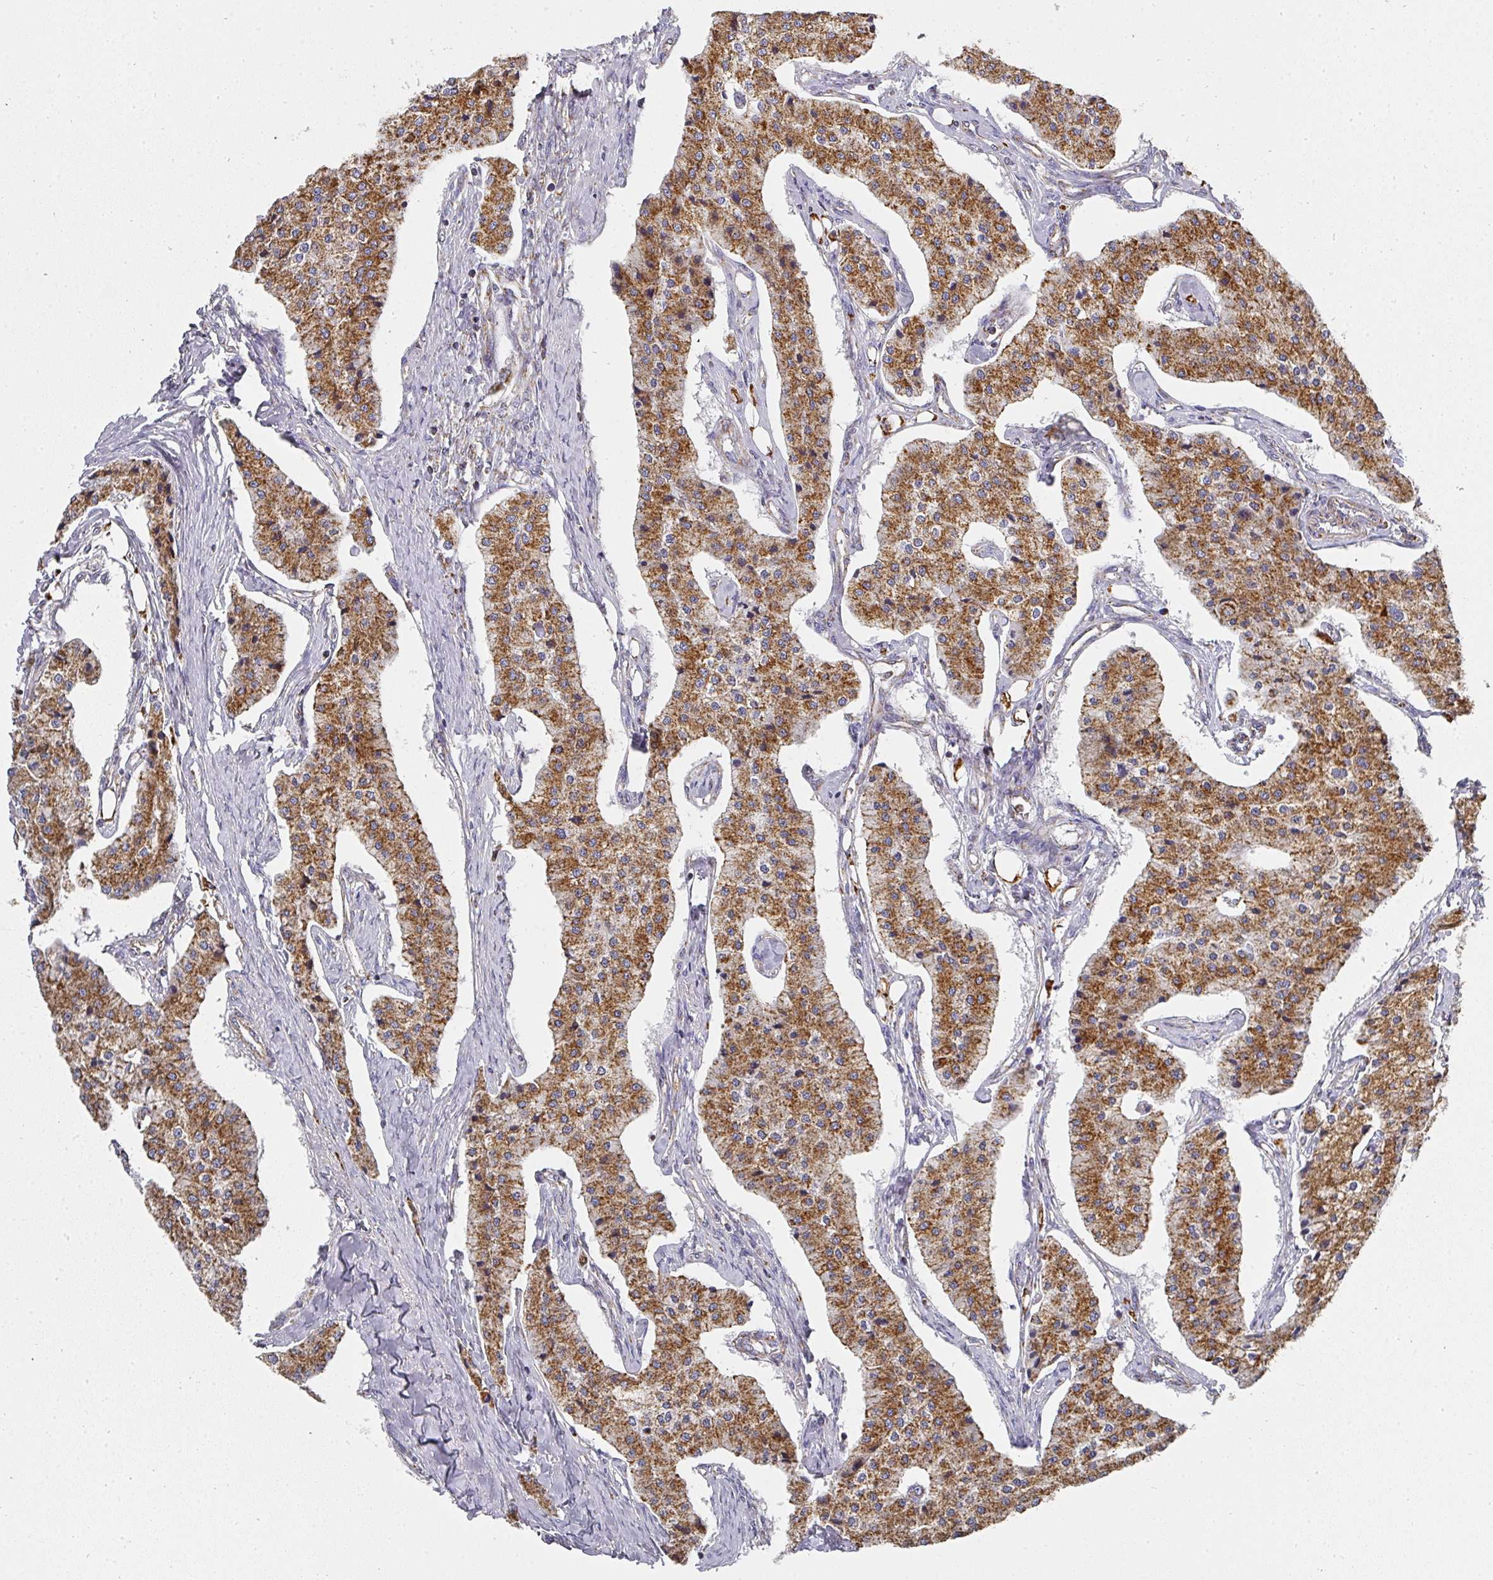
{"staining": {"intensity": "moderate", "quantity": ">75%", "location": "cytoplasmic/membranous"}, "tissue": "carcinoid", "cell_type": "Tumor cells", "image_type": "cancer", "snomed": [{"axis": "morphology", "description": "Carcinoid, malignant, NOS"}, {"axis": "topography", "description": "Colon"}], "caption": "Moderate cytoplasmic/membranous expression is identified in approximately >75% of tumor cells in malignant carcinoid.", "gene": "UQCRFS1", "patient": {"sex": "female", "age": 52}}